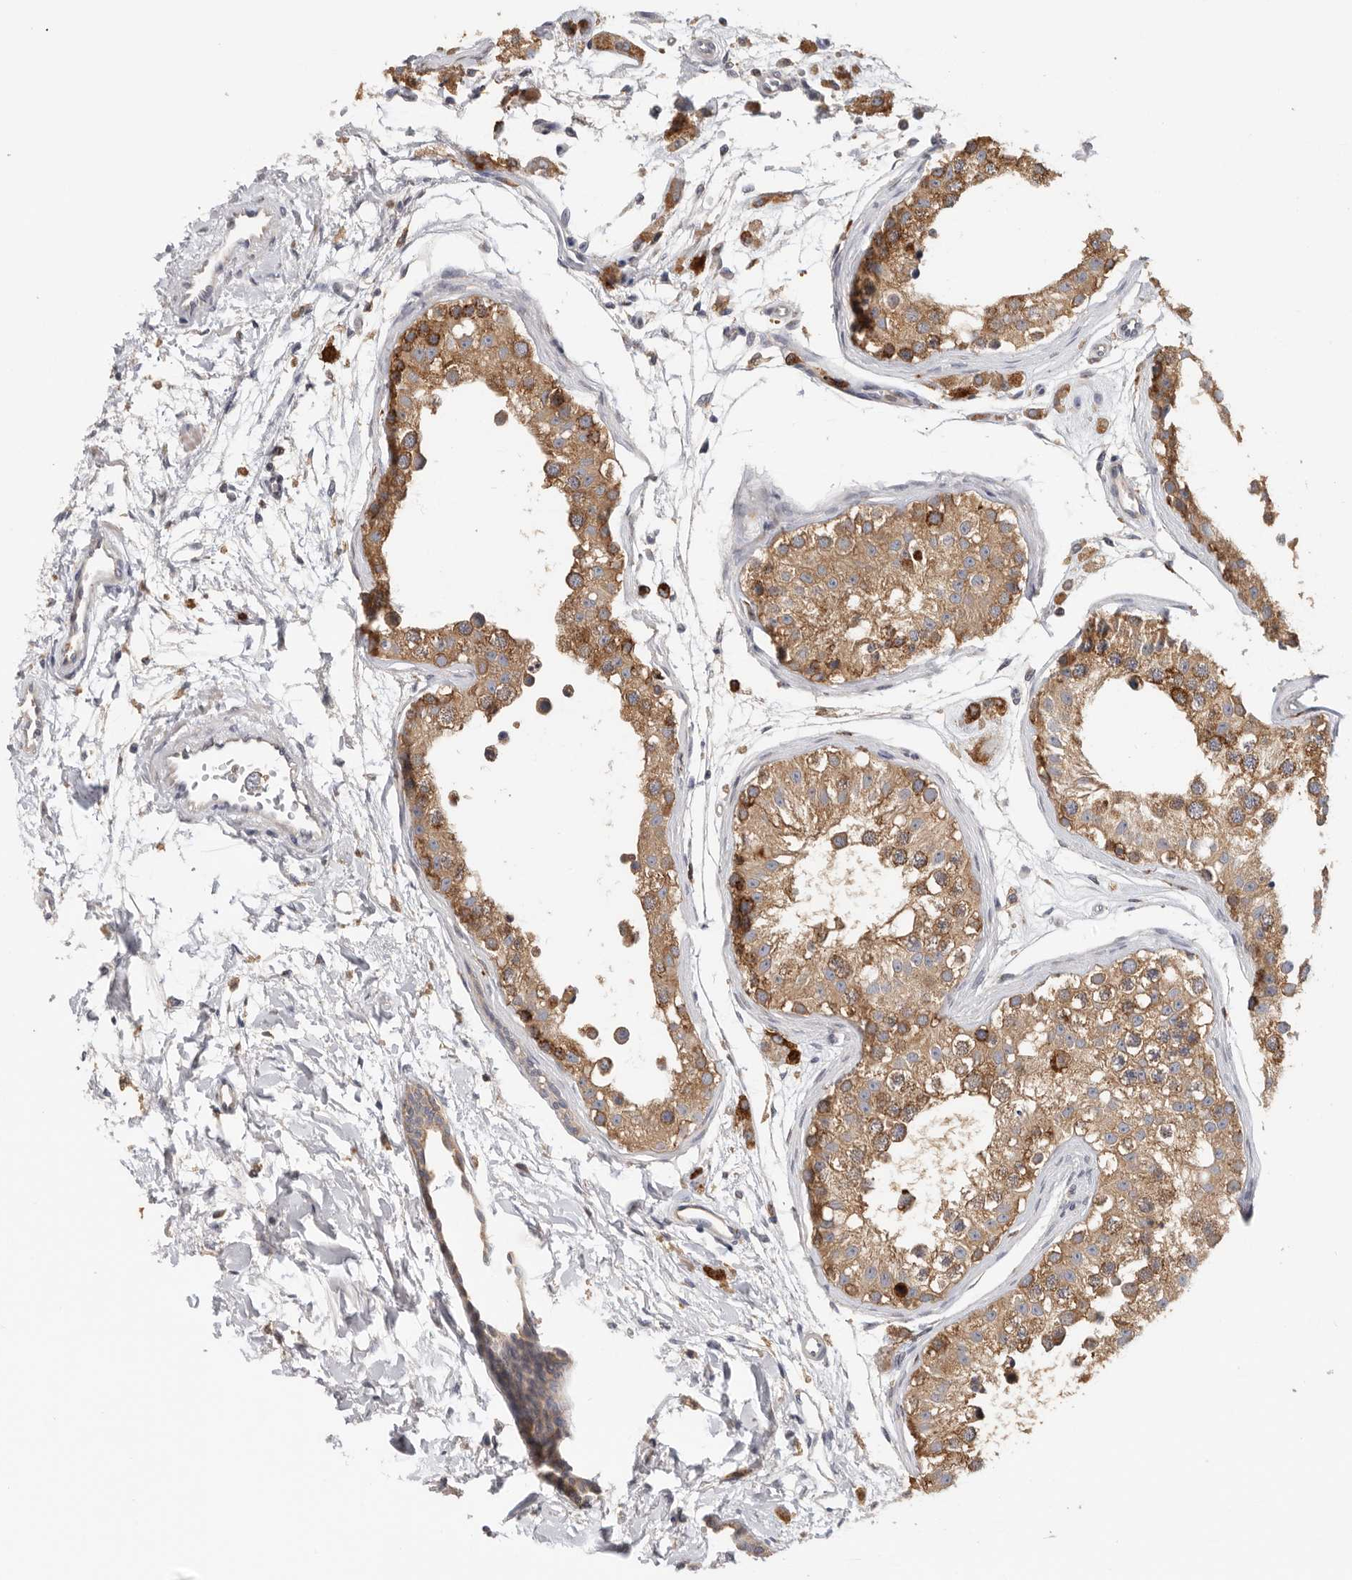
{"staining": {"intensity": "moderate", "quantity": ">75%", "location": "cytoplasmic/membranous"}, "tissue": "testis", "cell_type": "Cells in seminiferous ducts", "image_type": "normal", "snomed": [{"axis": "morphology", "description": "Normal tissue, NOS"}, {"axis": "morphology", "description": "Adenocarcinoma, metastatic, NOS"}, {"axis": "topography", "description": "Testis"}], "caption": "A histopathology image showing moderate cytoplasmic/membranous staining in approximately >75% of cells in seminiferous ducts in unremarkable testis, as visualized by brown immunohistochemical staining.", "gene": "TFRC", "patient": {"sex": "male", "age": 26}}